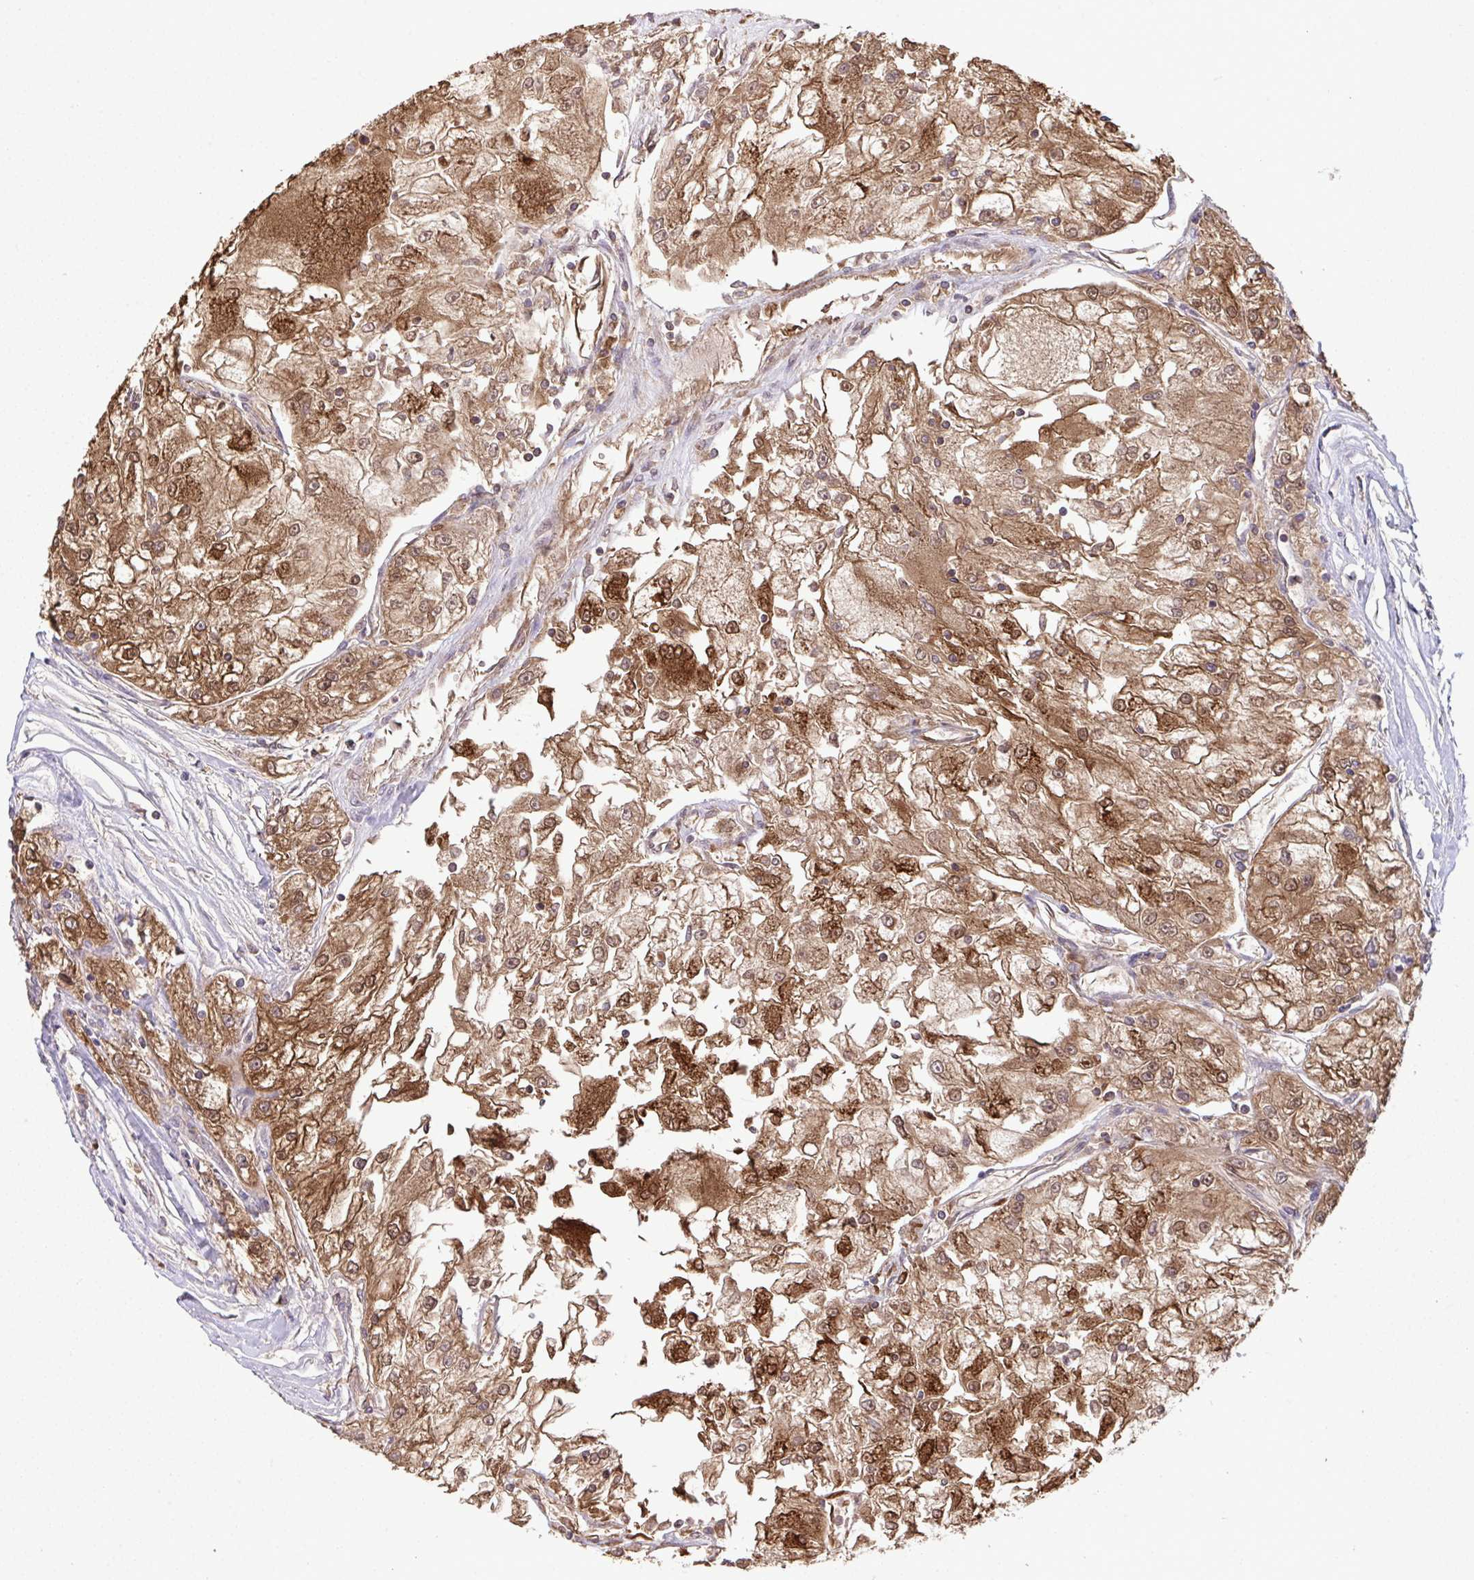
{"staining": {"intensity": "strong", "quantity": ">75%", "location": "cytoplasmic/membranous,nuclear"}, "tissue": "renal cancer", "cell_type": "Tumor cells", "image_type": "cancer", "snomed": [{"axis": "morphology", "description": "Adenocarcinoma, NOS"}, {"axis": "topography", "description": "Kidney"}], "caption": "Tumor cells show high levels of strong cytoplasmic/membranous and nuclear staining in approximately >75% of cells in renal cancer (adenocarcinoma). Nuclei are stained in blue.", "gene": "C12orf57", "patient": {"sex": "female", "age": 72}}